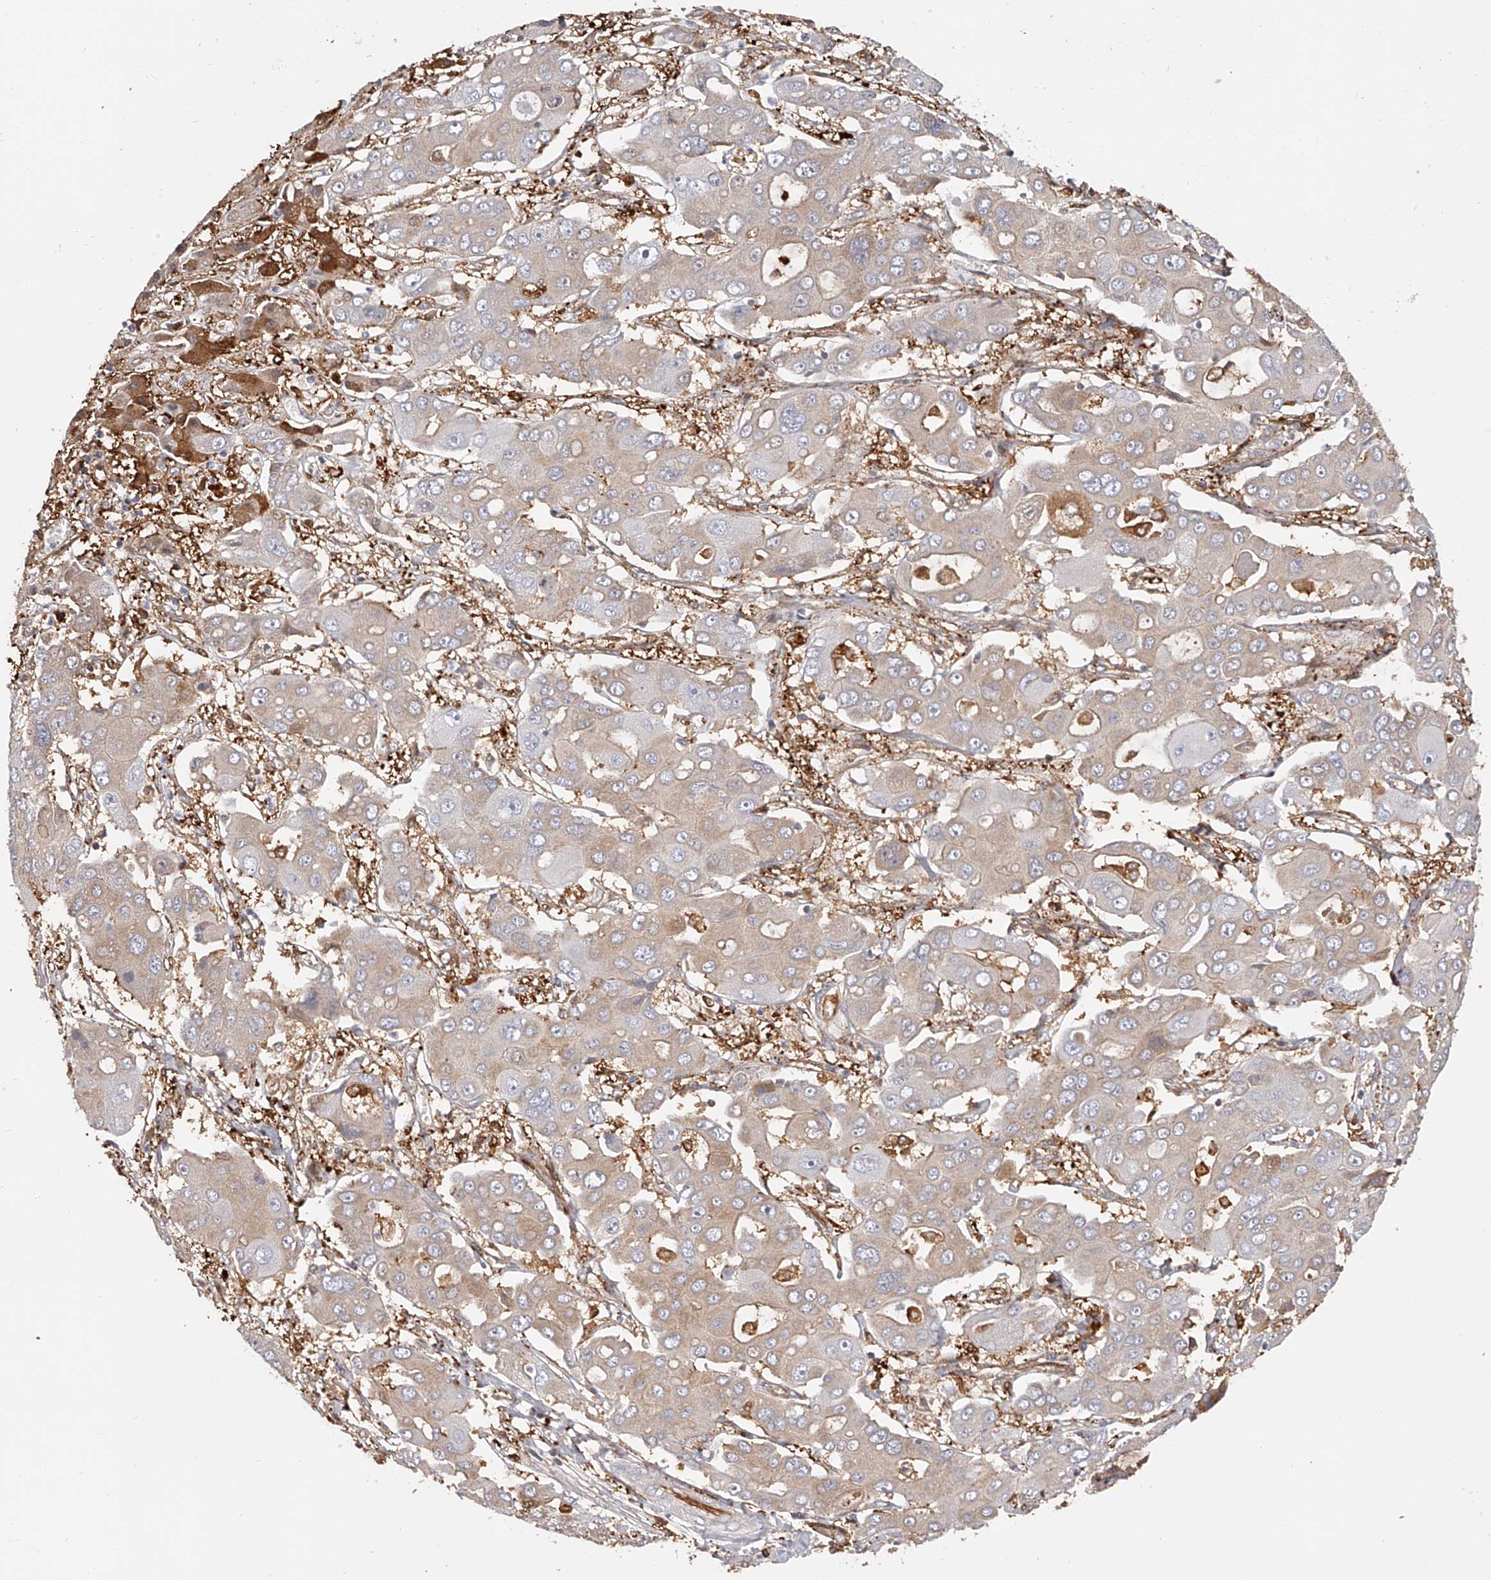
{"staining": {"intensity": "weak", "quantity": ">75%", "location": "cytoplasmic/membranous"}, "tissue": "liver cancer", "cell_type": "Tumor cells", "image_type": "cancer", "snomed": [{"axis": "morphology", "description": "Cholangiocarcinoma"}, {"axis": "topography", "description": "Liver"}], "caption": "Weak cytoplasmic/membranous protein staining is identified in about >75% of tumor cells in liver cancer (cholangiocarcinoma).", "gene": "LAP3", "patient": {"sex": "male", "age": 67}}